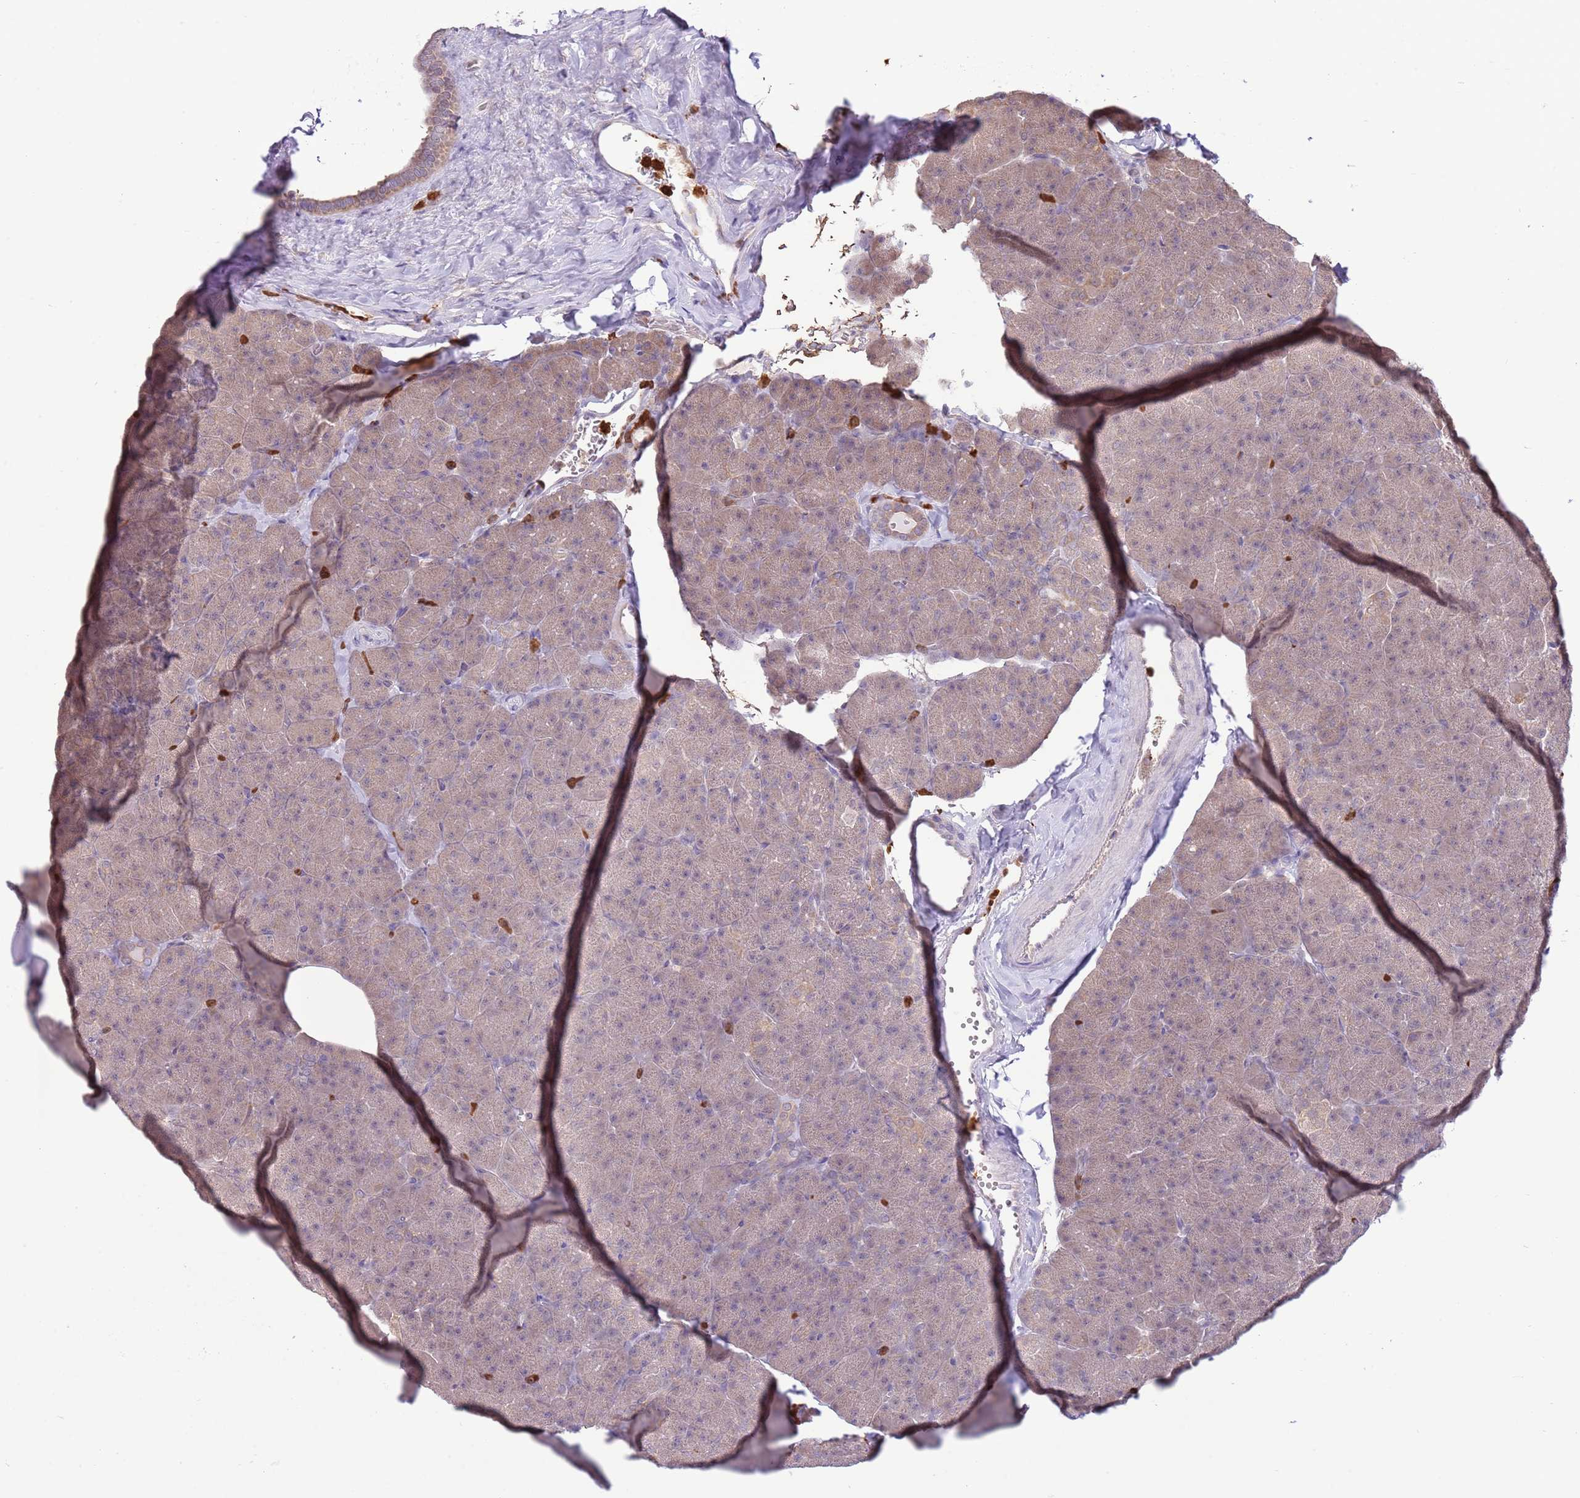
{"staining": {"intensity": "moderate", "quantity": "<25%", "location": "cytoplasmic/membranous,nuclear"}, "tissue": "pancreas", "cell_type": "Exocrine glandular cells", "image_type": "normal", "snomed": [{"axis": "morphology", "description": "Normal tissue, NOS"}, {"axis": "topography", "description": "Pancreas"}], "caption": "Benign pancreas shows moderate cytoplasmic/membranous,nuclear positivity in about <25% of exocrine glandular cells (IHC, brightfield microscopy, high magnification)..", "gene": "AMIGO1", "patient": {"sex": "male", "age": 36}}